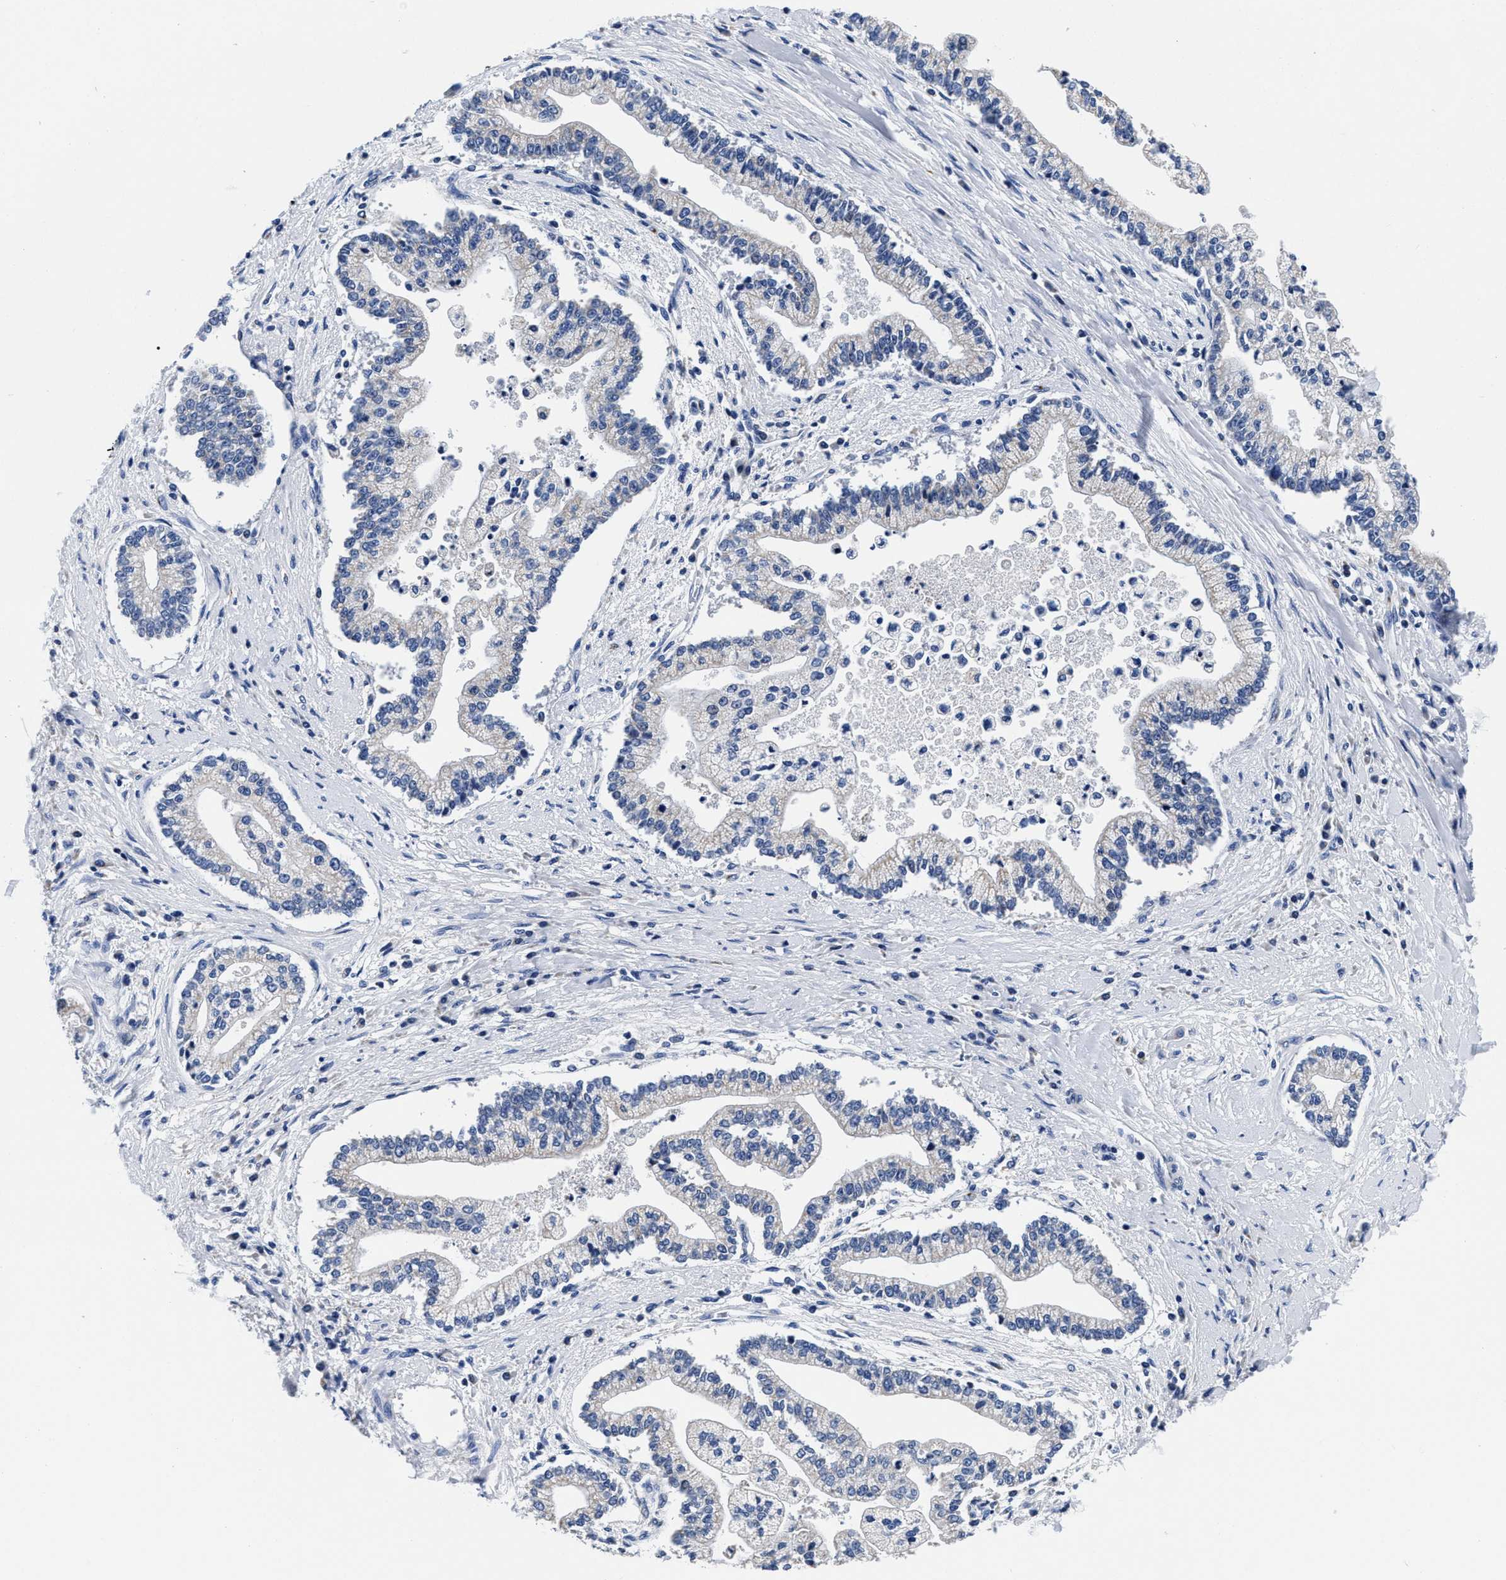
{"staining": {"intensity": "negative", "quantity": "none", "location": "none"}, "tissue": "liver cancer", "cell_type": "Tumor cells", "image_type": "cancer", "snomed": [{"axis": "morphology", "description": "Cholangiocarcinoma"}, {"axis": "topography", "description": "Liver"}], "caption": "Tumor cells are negative for brown protein staining in liver cancer (cholangiocarcinoma).", "gene": "SLC35F1", "patient": {"sex": "male", "age": 50}}